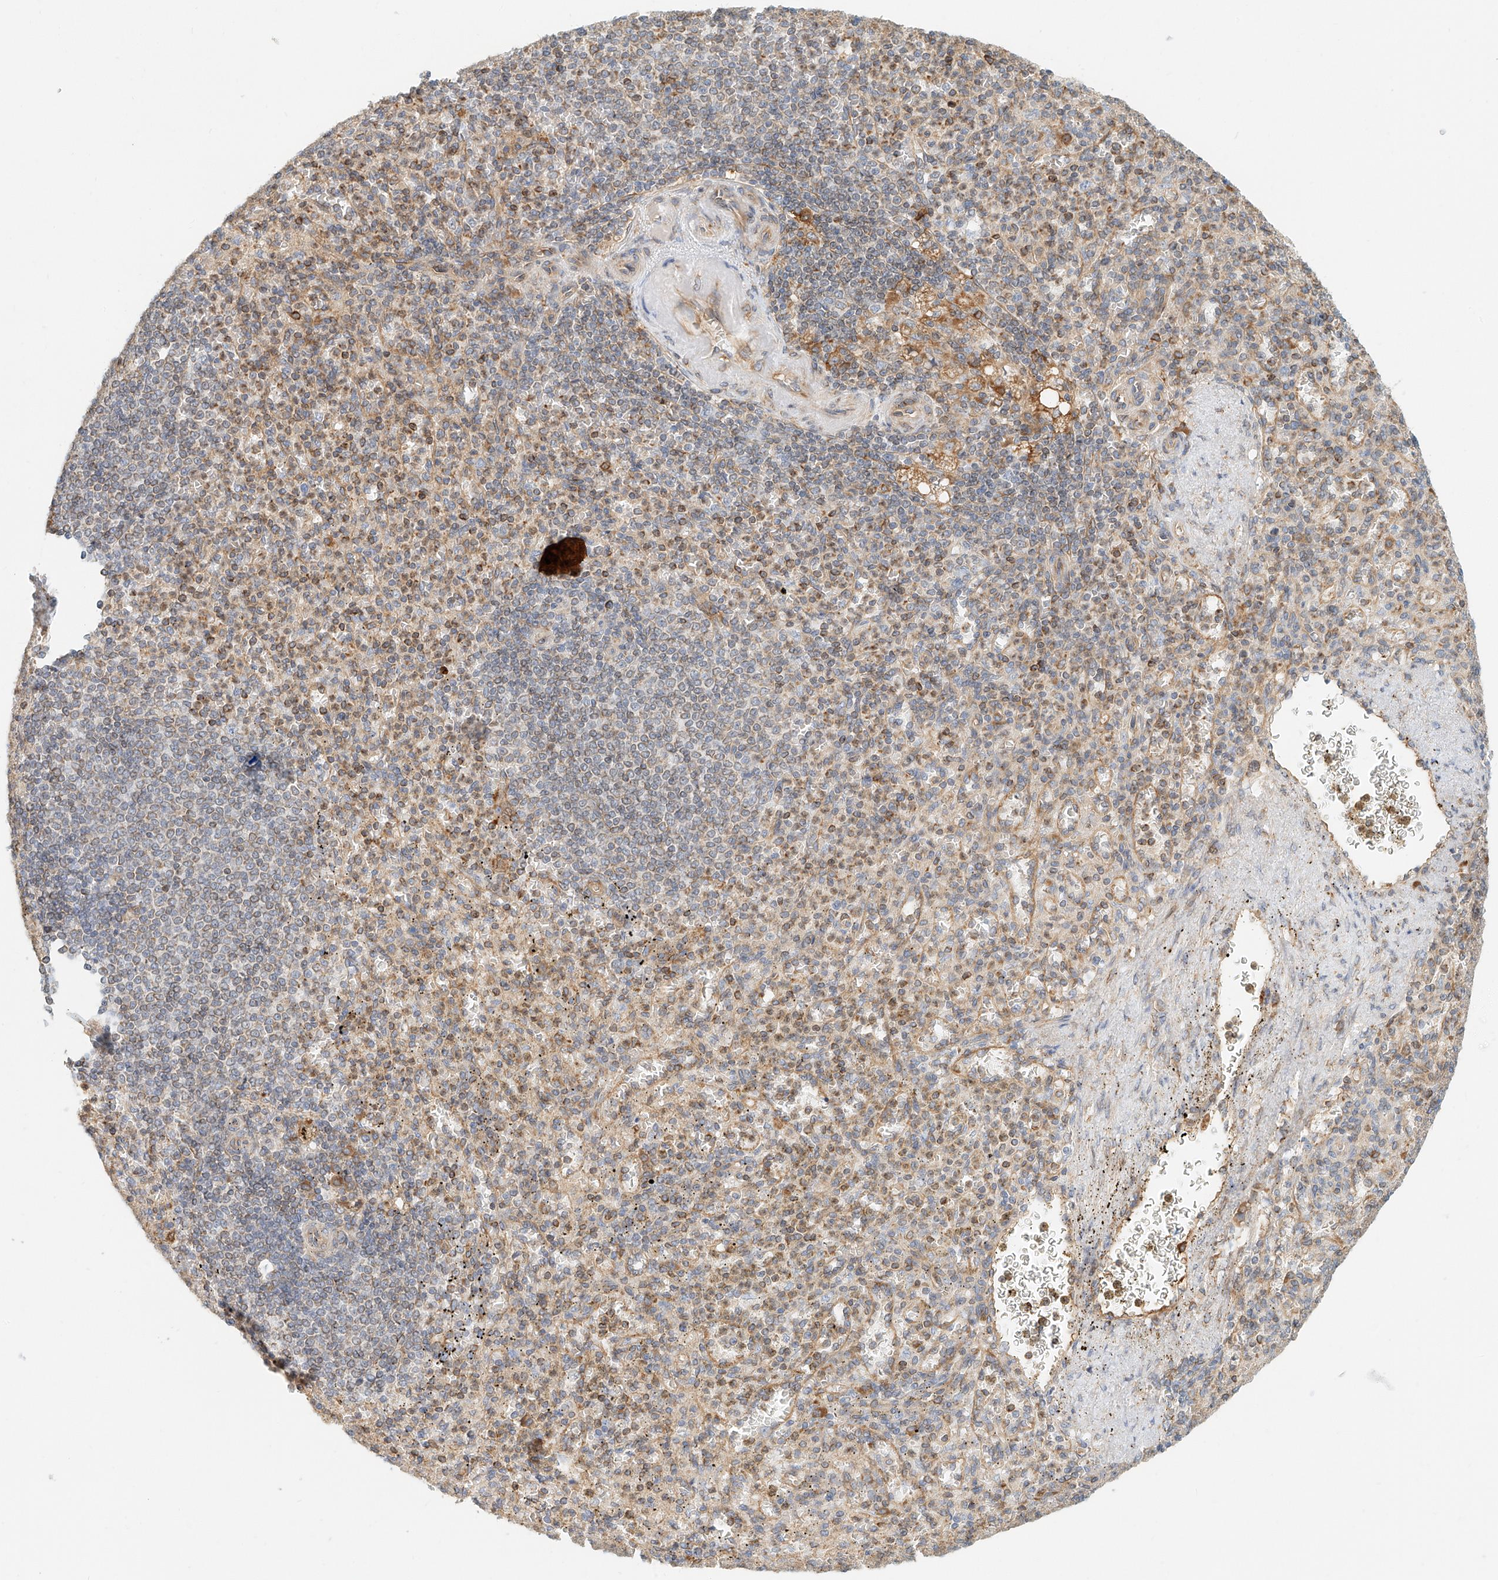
{"staining": {"intensity": "moderate", "quantity": "25%-75%", "location": "cytoplasmic/membranous"}, "tissue": "spleen", "cell_type": "Cells in red pulp", "image_type": "normal", "snomed": [{"axis": "morphology", "description": "Normal tissue, NOS"}, {"axis": "topography", "description": "Spleen"}], "caption": "Protein analysis of benign spleen reveals moderate cytoplasmic/membranous expression in about 25%-75% of cells in red pulp.", "gene": "DHRS7", "patient": {"sex": "female", "age": 74}}